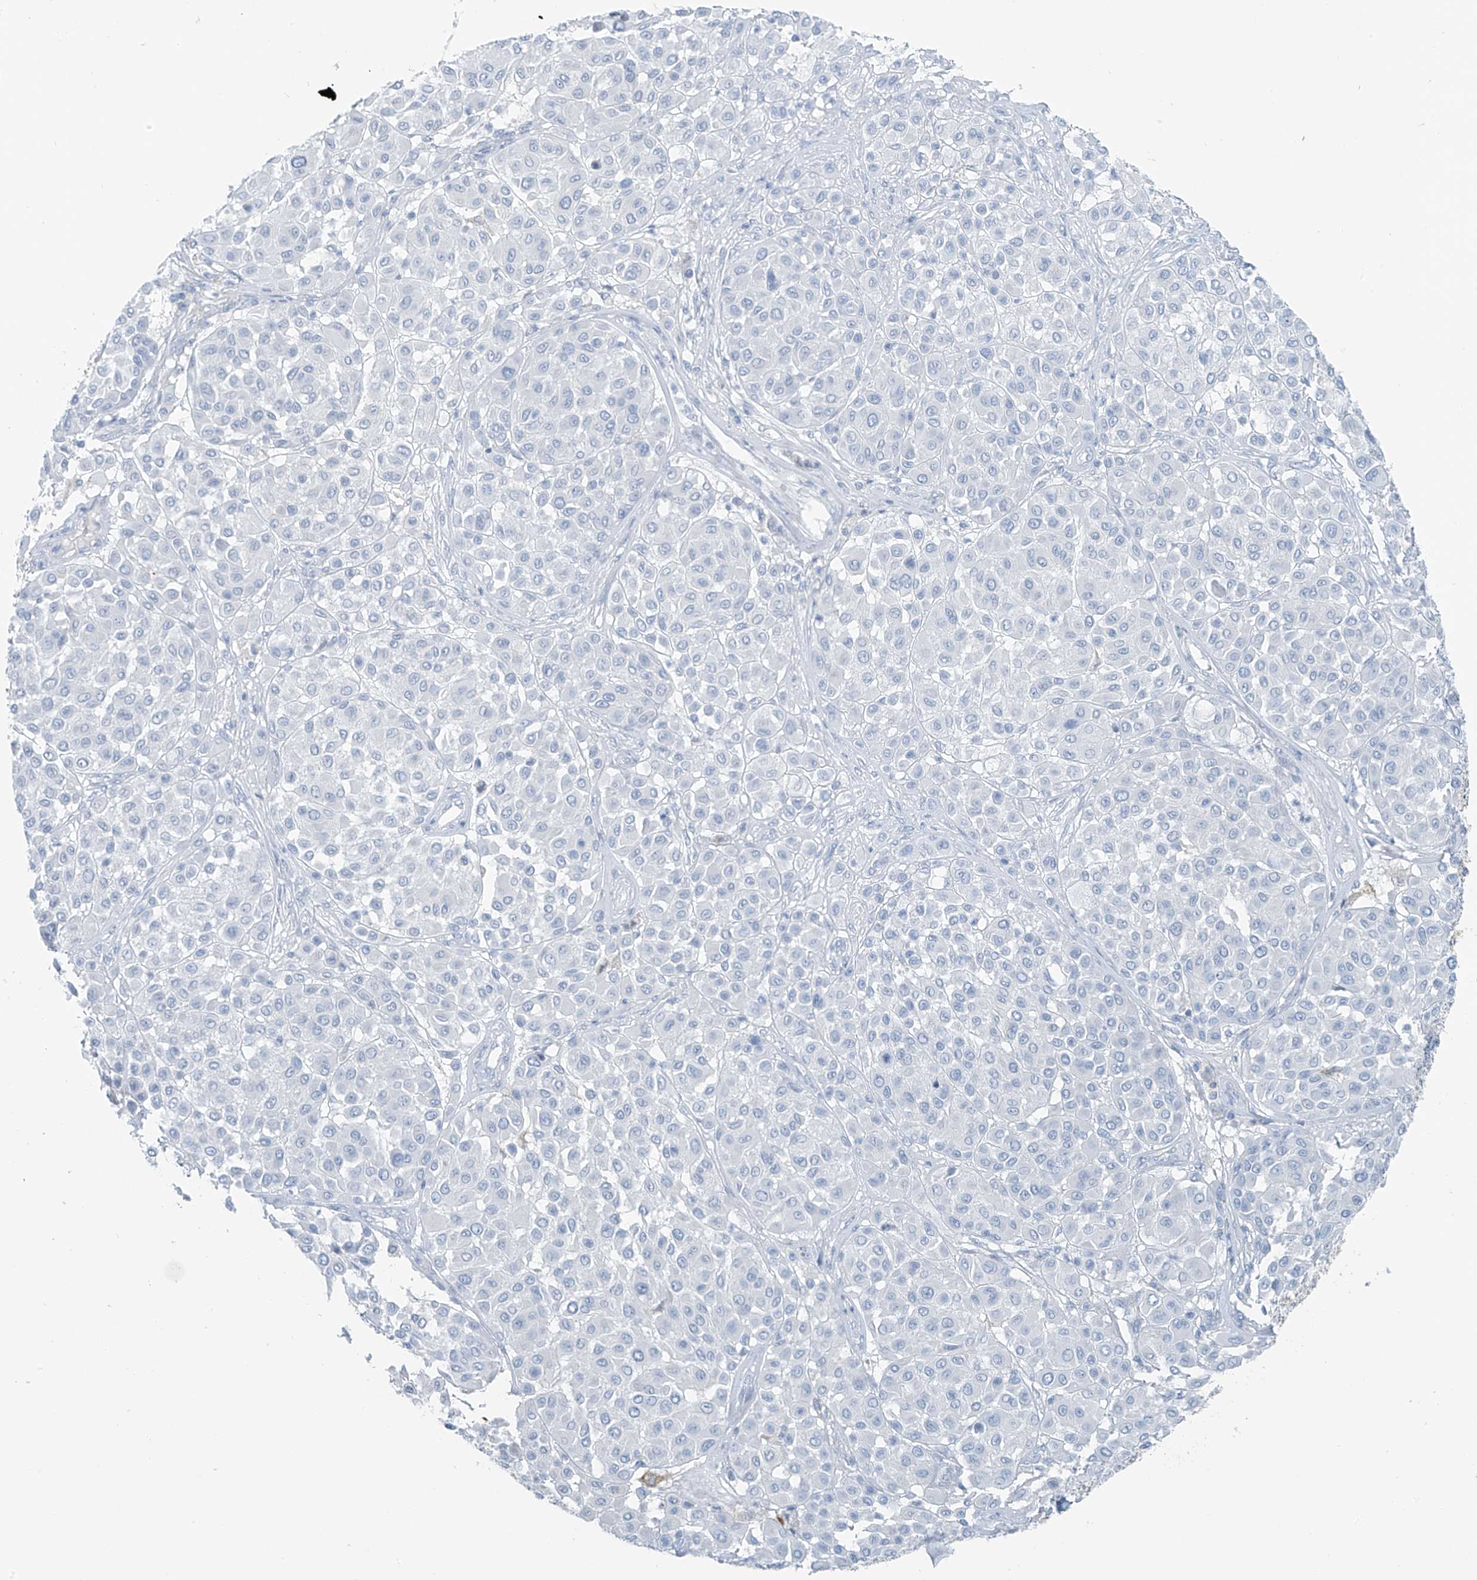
{"staining": {"intensity": "negative", "quantity": "none", "location": "none"}, "tissue": "melanoma", "cell_type": "Tumor cells", "image_type": "cancer", "snomed": [{"axis": "morphology", "description": "Malignant melanoma, Metastatic site"}, {"axis": "topography", "description": "Soft tissue"}], "caption": "Malignant melanoma (metastatic site) was stained to show a protein in brown. There is no significant staining in tumor cells.", "gene": "SLC25A43", "patient": {"sex": "male", "age": 41}}